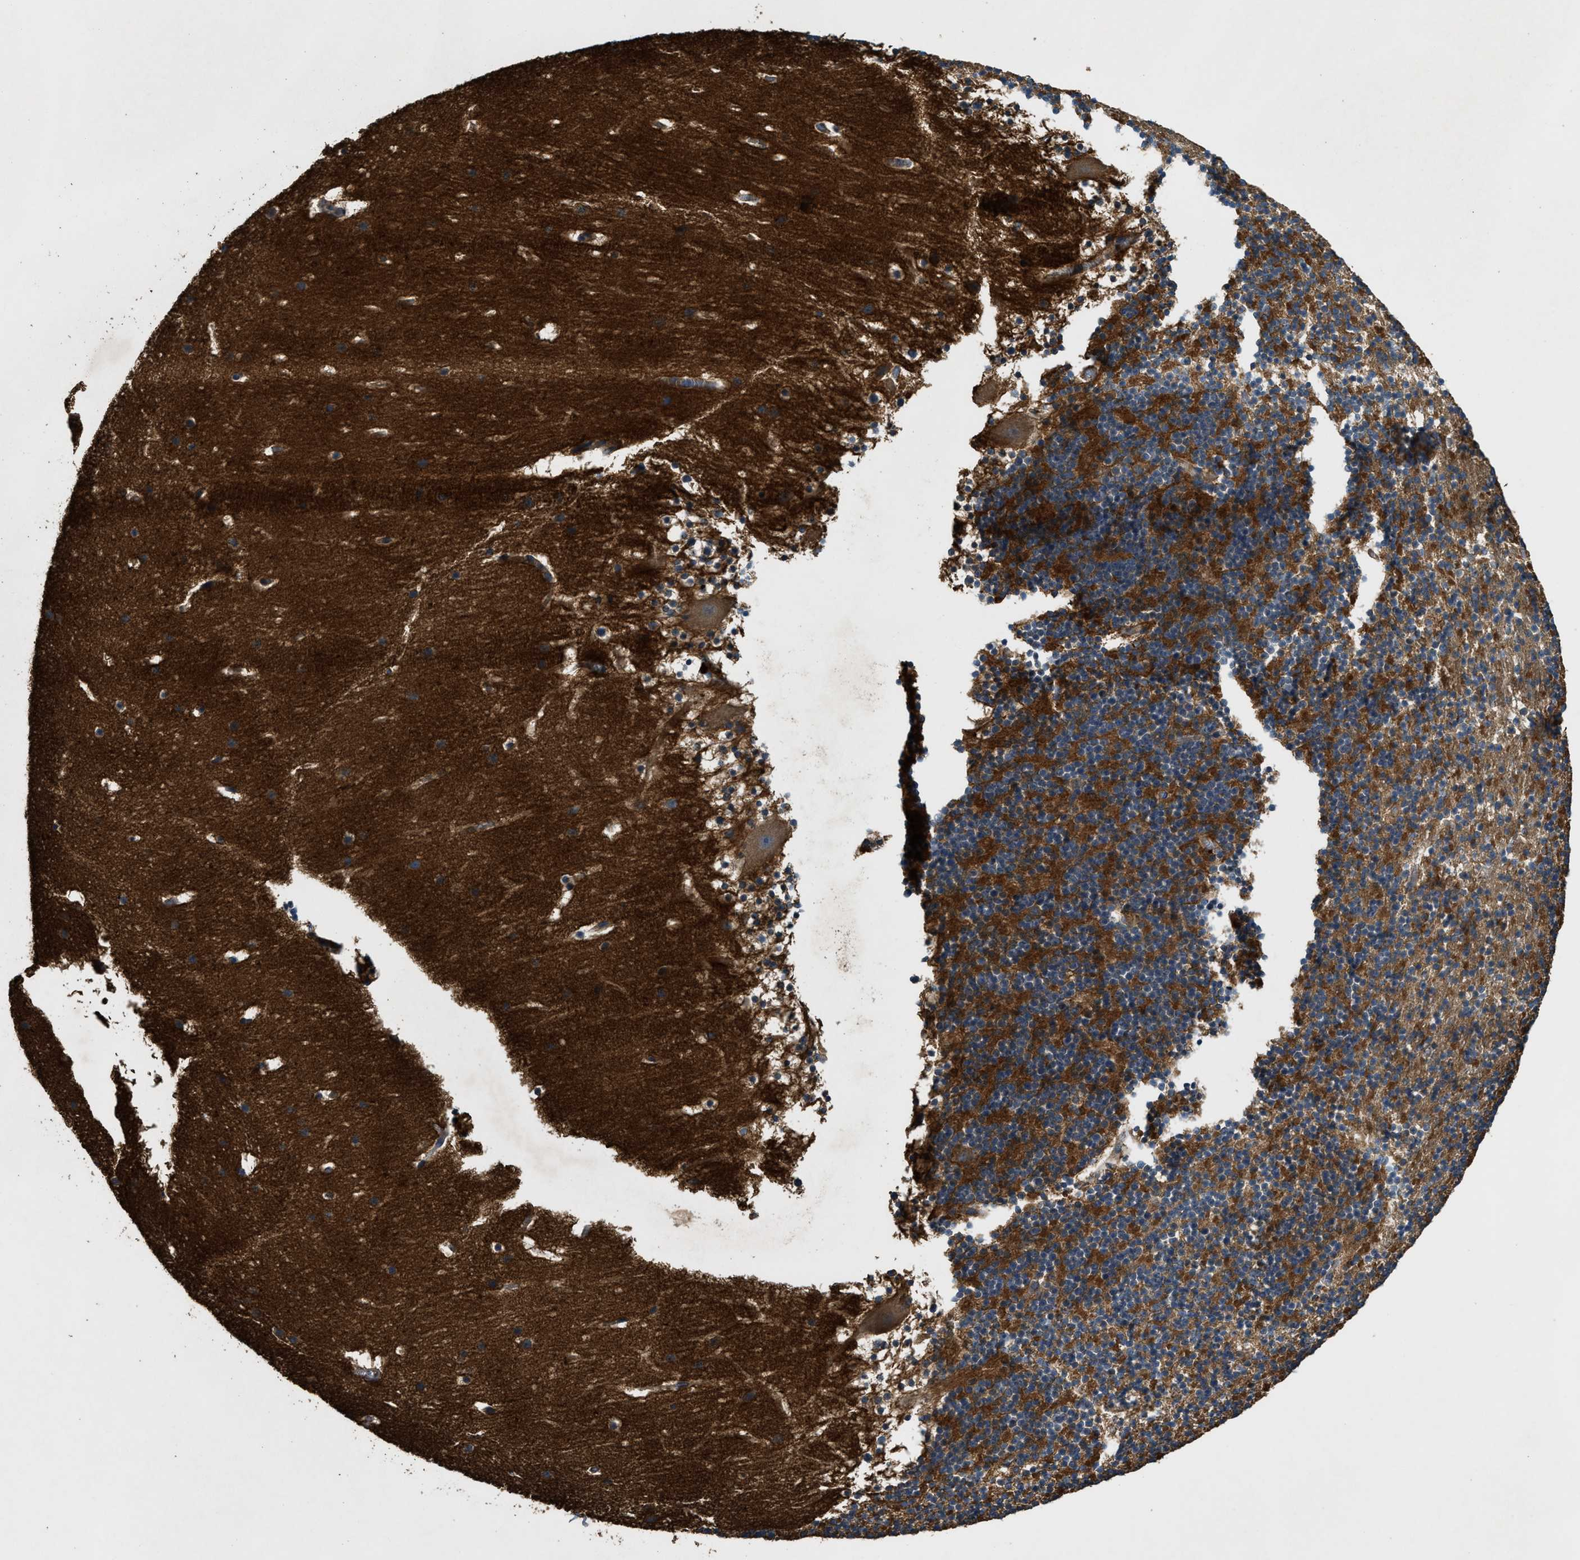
{"staining": {"intensity": "moderate", "quantity": "25%-75%", "location": "cytoplasmic/membranous"}, "tissue": "cerebellum", "cell_type": "Cells in granular layer", "image_type": "normal", "snomed": [{"axis": "morphology", "description": "Normal tissue, NOS"}, {"axis": "topography", "description": "Cerebellum"}], "caption": "Cells in granular layer show medium levels of moderate cytoplasmic/membranous staining in about 25%-75% of cells in benign cerebellum.", "gene": "BLOC1S1", "patient": {"sex": "male", "age": 45}}